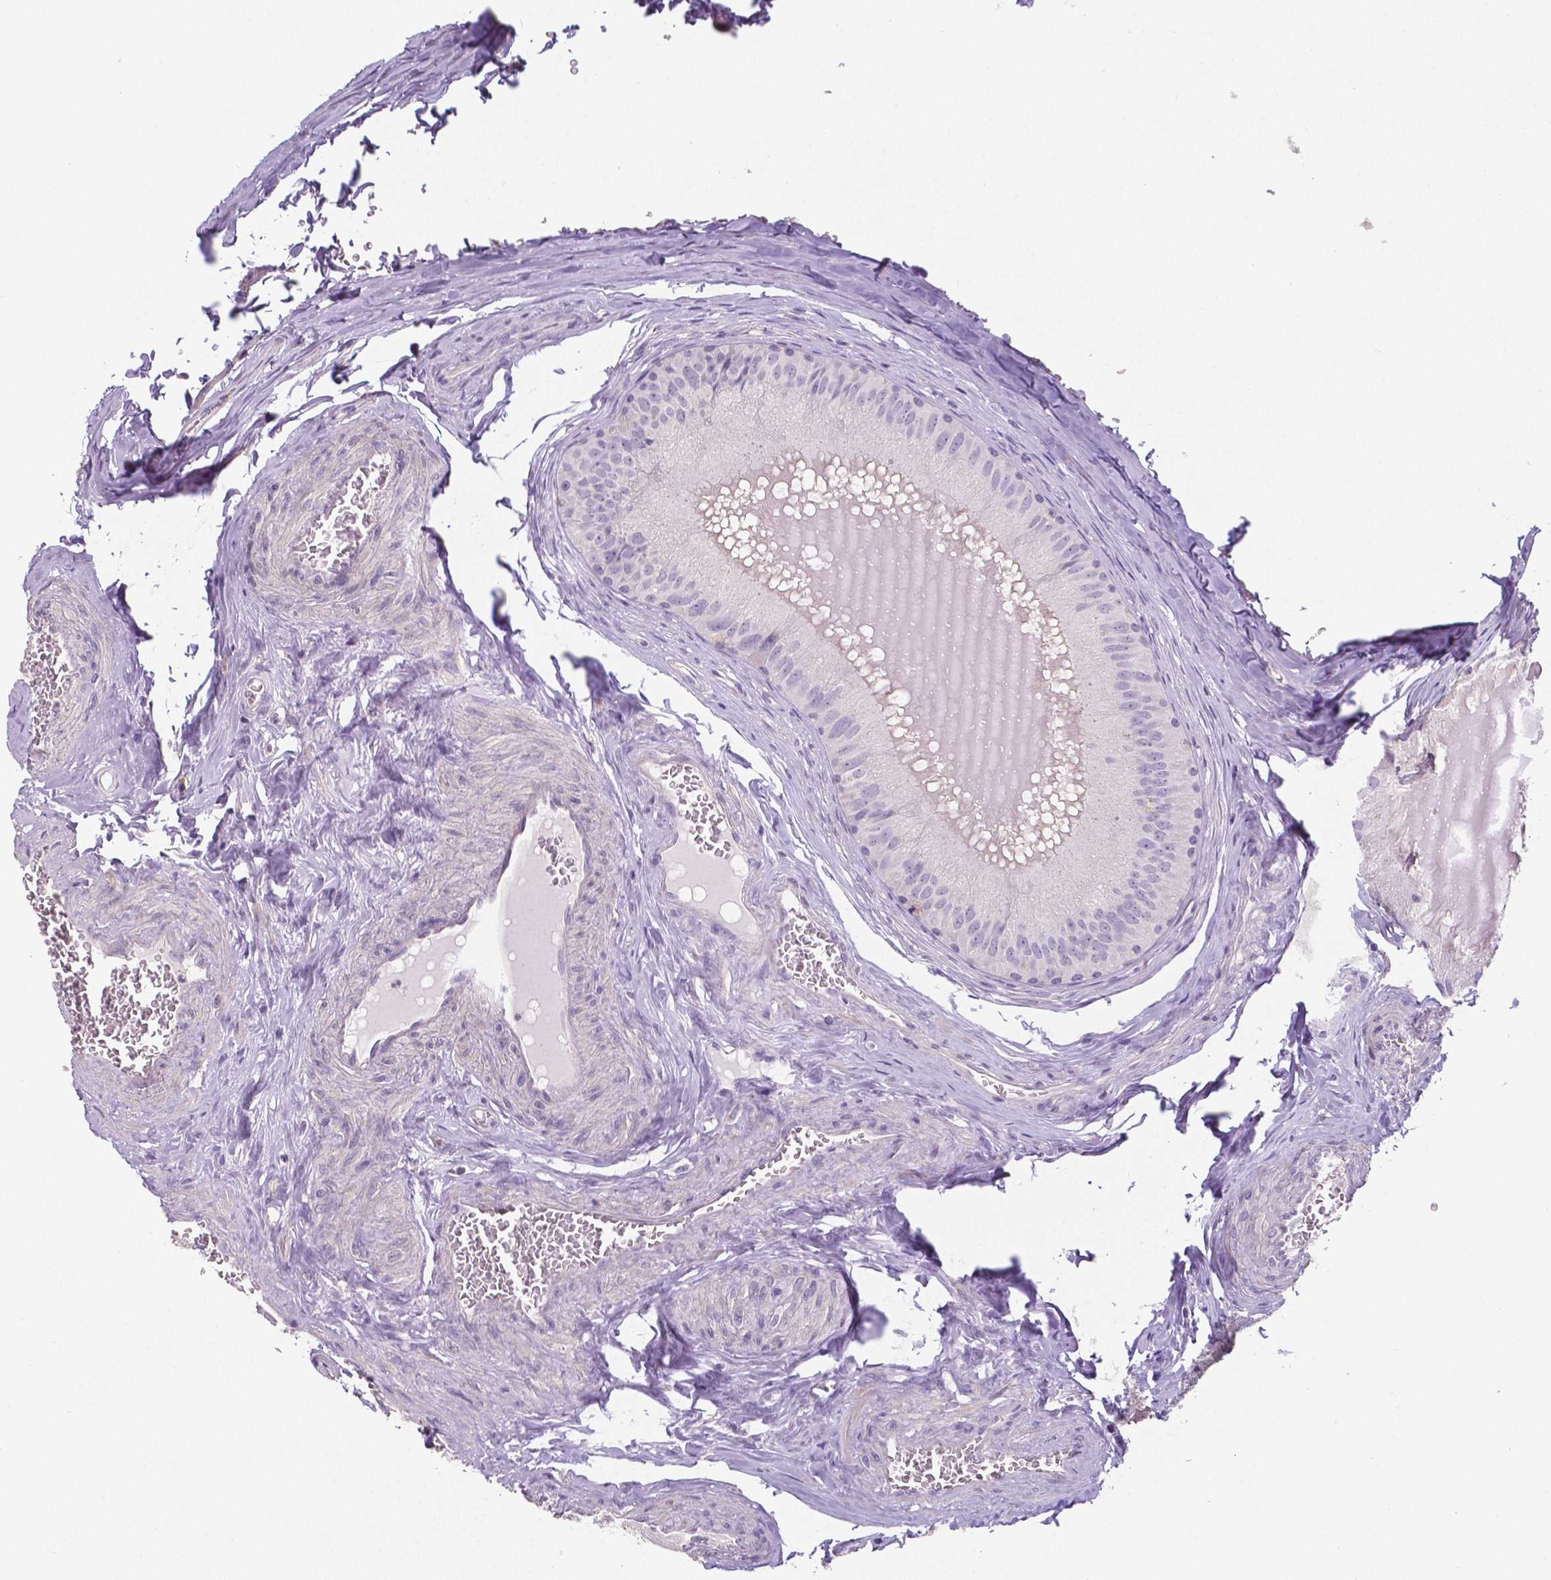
{"staining": {"intensity": "negative", "quantity": "none", "location": "none"}, "tissue": "epididymis", "cell_type": "Glandular cells", "image_type": "normal", "snomed": [{"axis": "morphology", "description": "Normal tissue, NOS"}, {"axis": "topography", "description": "Epididymis, spermatic cord, NOS"}], "caption": "The immunohistochemistry (IHC) photomicrograph has no significant staining in glandular cells of epididymis. (DAB (3,3'-diaminobenzidine) IHC with hematoxylin counter stain).", "gene": "CRMP1", "patient": {"sex": "male", "age": 39}}